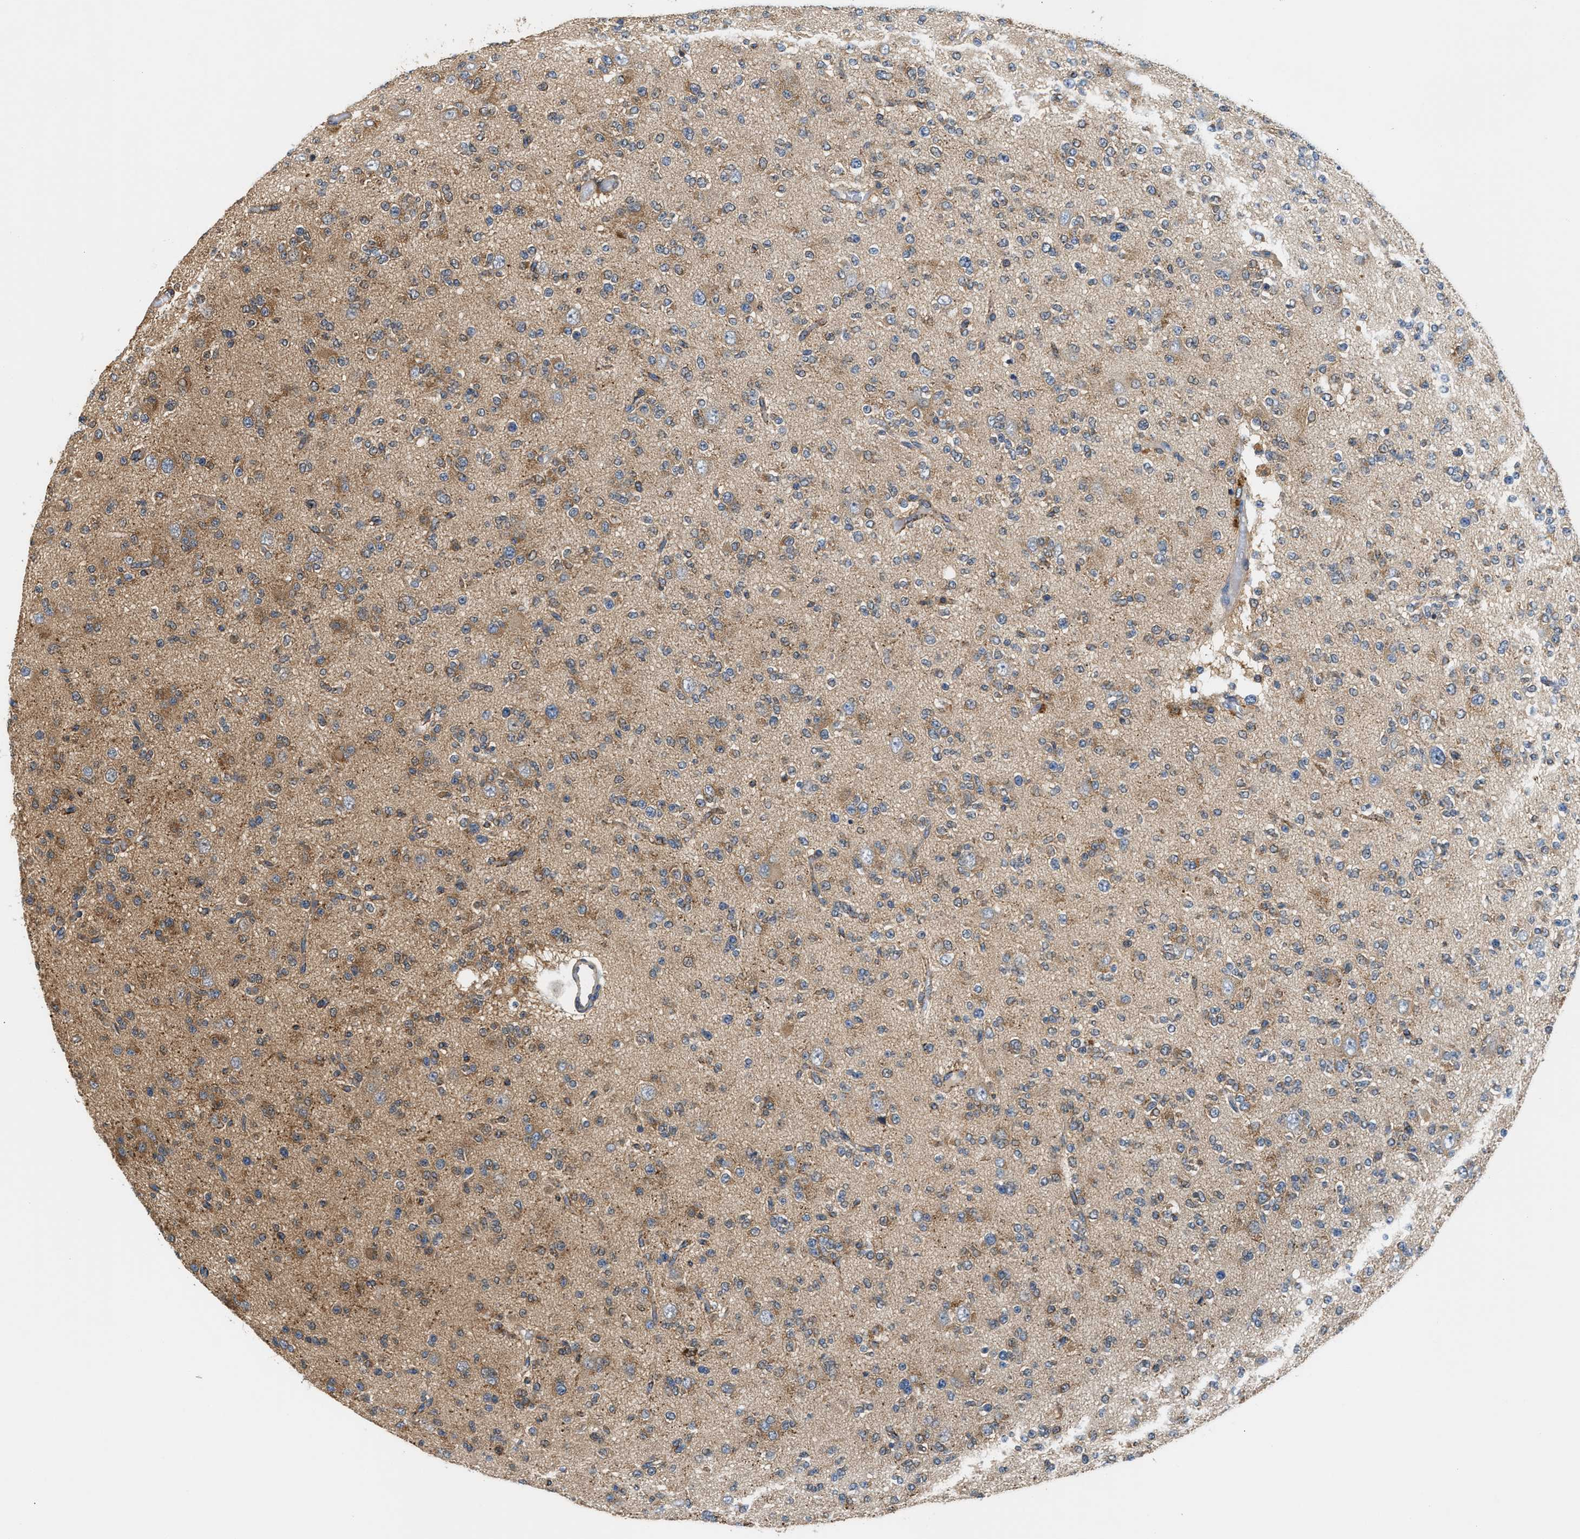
{"staining": {"intensity": "weak", "quantity": "25%-75%", "location": "cytoplasmic/membranous"}, "tissue": "glioma", "cell_type": "Tumor cells", "image_type": "cancer", "snomed": [{"axis": "morphology", "description": "Glioma, malignant, Low grade"}, {"axis": "topography", "description": "Brain"}], "caption": "Glioma stained for a protein (brown) demonstrates weak cytoplasmic/membranous positive staining in approximately 25%-75% of tumor cells.", "gene": "CCM2", "patient": {"sex": "male", "age": 38}}